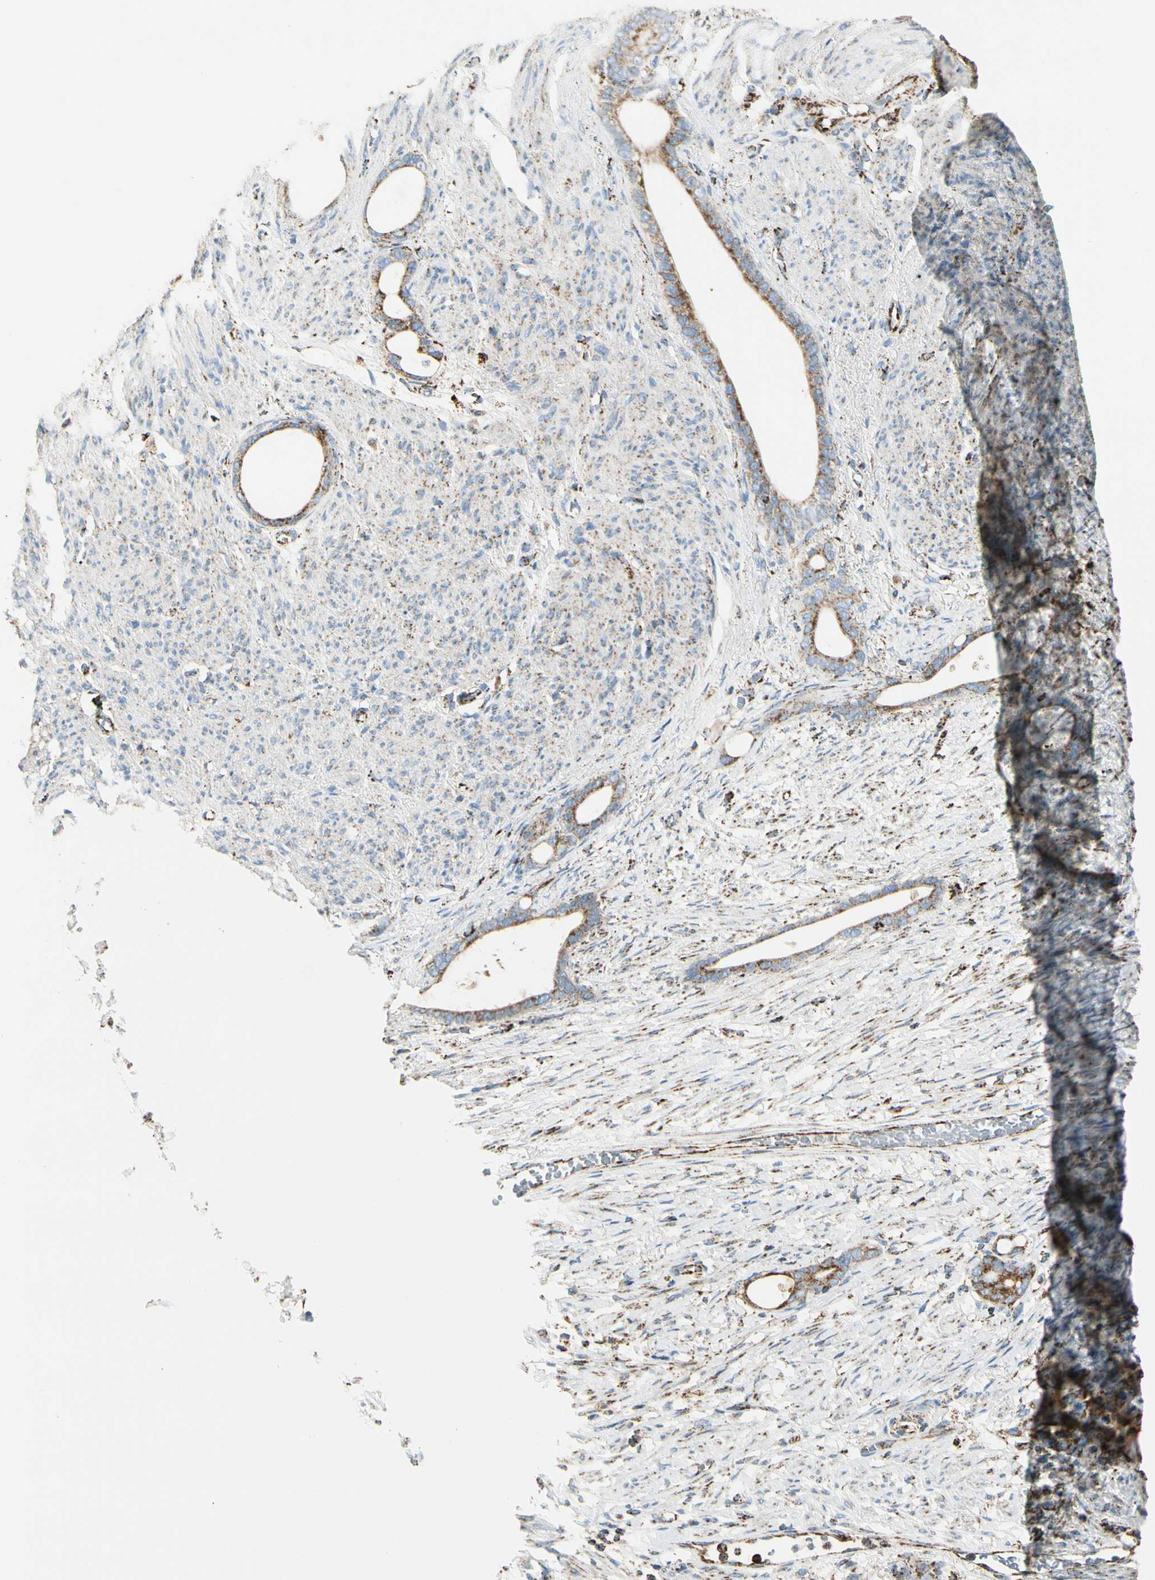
{"staining": {"intensity": "moderate", "quantity": ">75%", "location": "cytoplasmic/membranous"}, "tissue": "stomach cancer", "cell_type": "Tumor cells", "image_type": "cancer", "snomed": [{"axis": "morphology", "description": "Adenocarcinoma, NOS"}, {"axis": "topography", "description": "Stomach"}], "caption": "High-power microscopy captured an immunohistochemistry micrograph of stomach cancer (adenocarcinoma), revealing moderate cytoplasmic/membranous positivity in about >75% of tumor cells.", "gene": "ME2", "patient": {"sex": "female", "age": 75}}